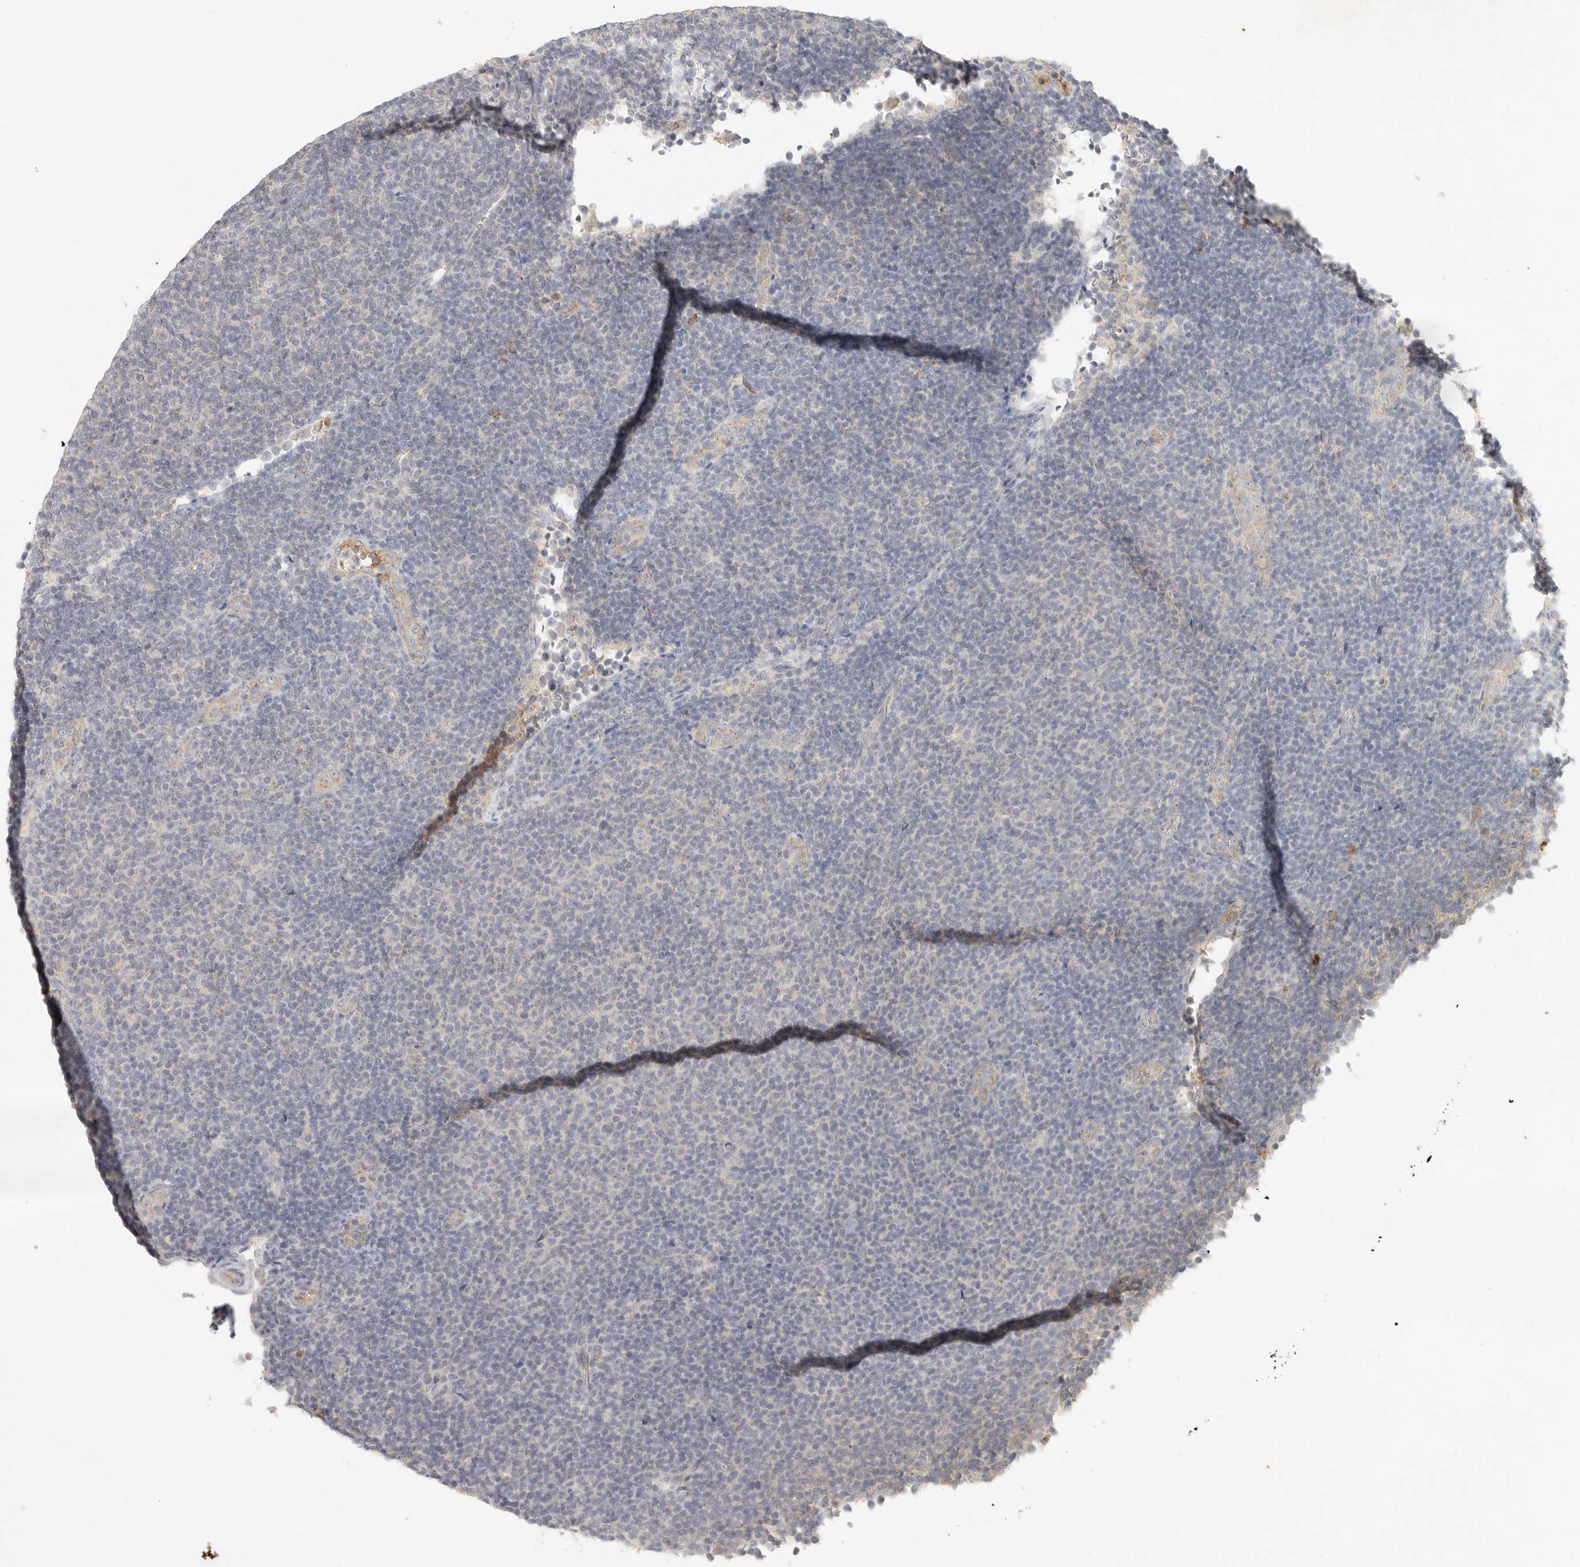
{"staining": {"intensity": "negative", "quantity": "none", "location": "none"}, "tissue": "lymphoma", "cell_type": "Tumor cells", "image_type": "cancer", "snomed": [{"axis": "morphology", "description": "Malignant lymphoma, non-Hodgkin's type, Low grade"}, {"axis": "topography", "description": "Lymph node"}], "caption": "The image reveals no significant positivity in tumor cells of malignant lymphoma, non-Hodgkin's type (low-grade). (DAB (3,3'-diaminobenzidine) immunohistochemistry (IHC) with hematoxylin counter stain).", "gene": "SLC25A36", "patient": {"sex": "male", "age": 66}}